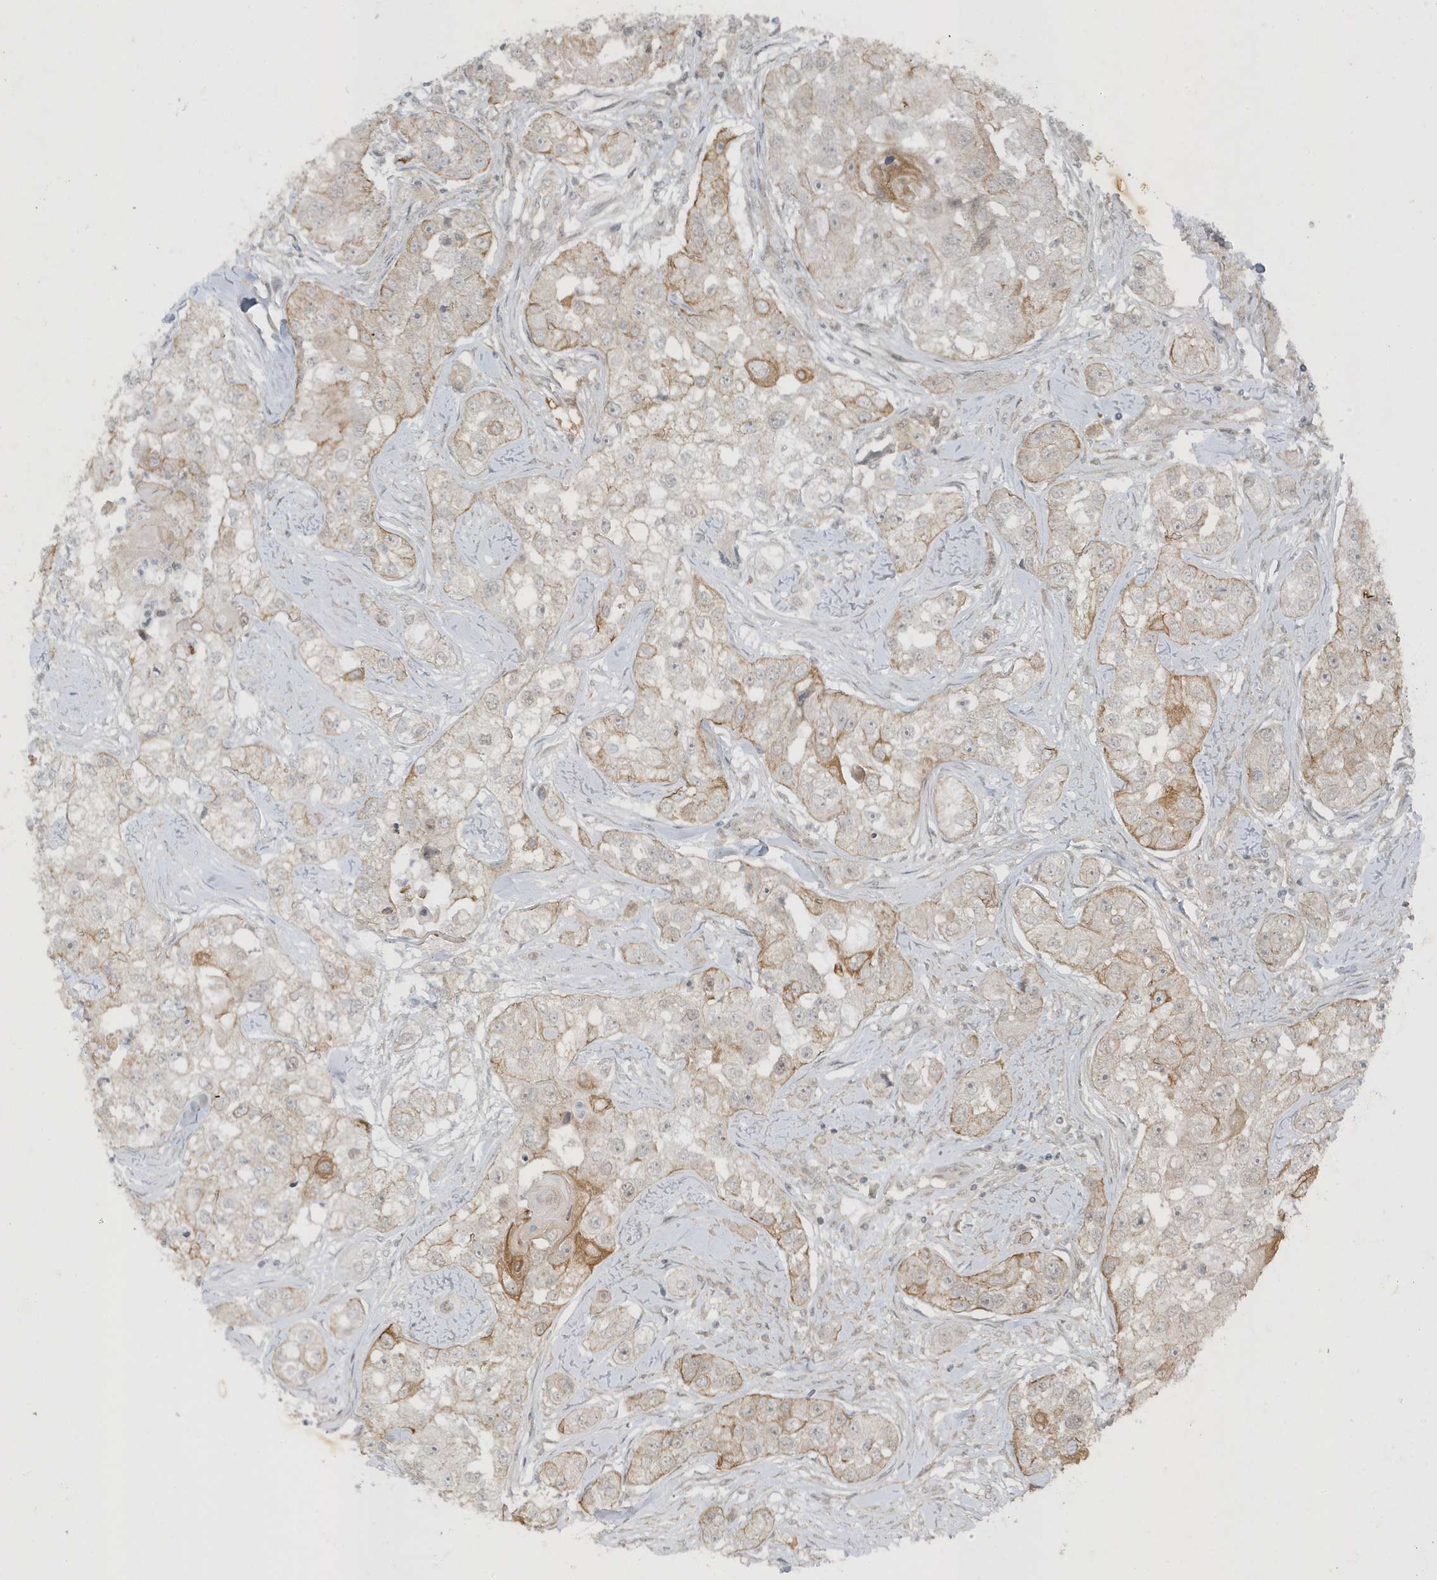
{"staining": {"intensity": "moderate", "quantity": "<25%", "location": "cytoplasmic/membranous"}, "tissue": "head and neck cancer", "cell_type": "Tumor cells", "image_type": "cancer", "snomed": [{"axis": "morphology", "description": "Normal tissue, NOS"}, {"axis": "morphology", "description": "Squamous cell carcinoma, NOS"}, {"axis": "topography", "description": "Skeletal muscle"}, {"axis": "topography", "description": "Head-Neck"}], "caption": "A high-resolution micrograph shows IHC staining of head and neck cancer (squamous cell carcinoma), which displays moderate cytoplasmic/membranous positivity in approximately <25% of tumor cells.", "gene": "PARD3B", "patient": {"sex": "male", "age": 51}}